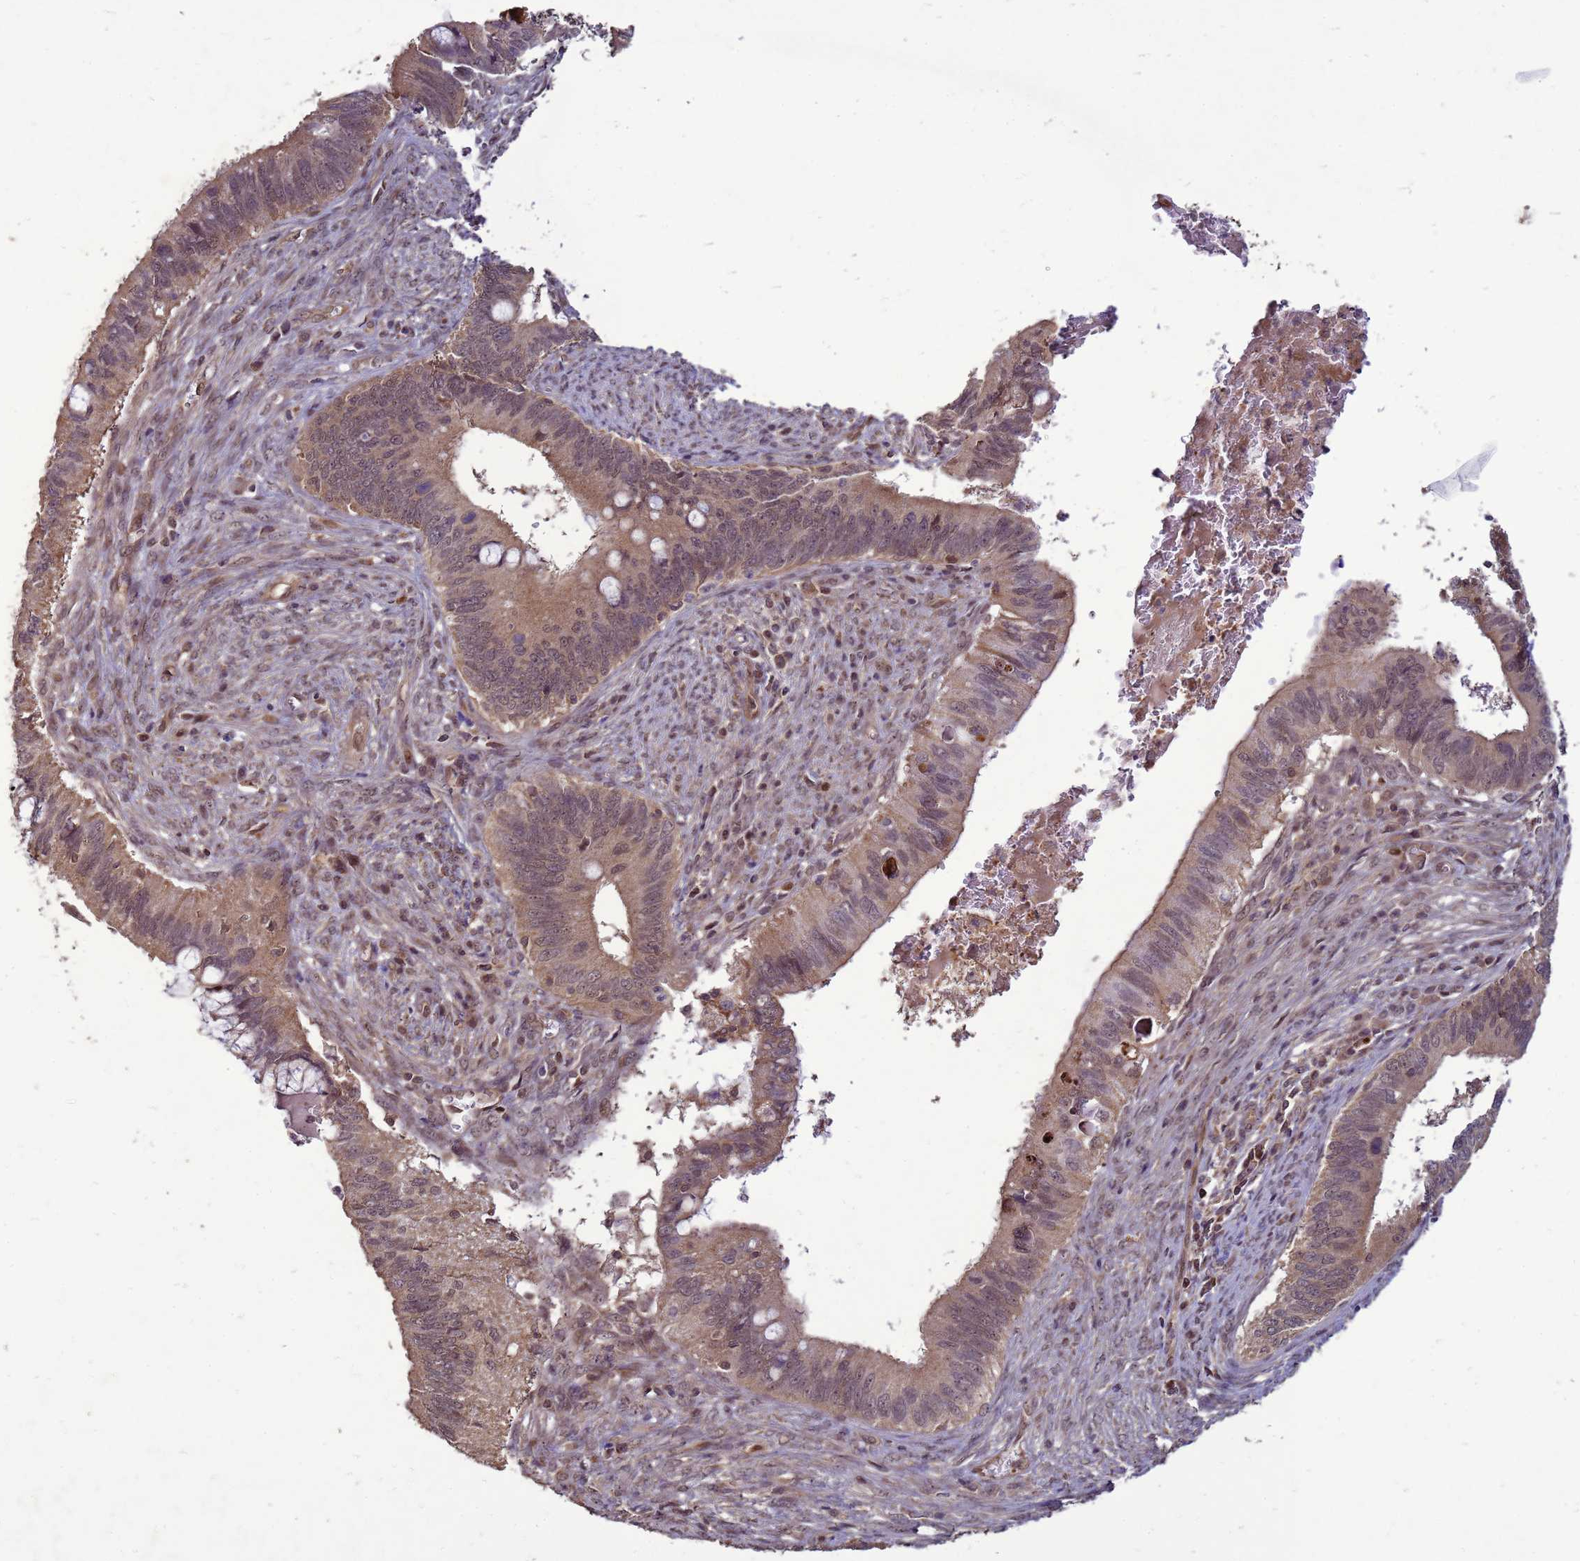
{"staining": {"intensity": "weak", "quantity": ">75%", "location": "cytoplasmic/membranous,nuclear"}, "tissue": "cervical cancer", "cell_type": "Tumor cells", "image_type": "cancer", "snomed": [{"axis": "morphology", "description": "Adenocarcinoma, NOS"}, {"axis": "topography", "description": "Cervix"}], "caption": "Immunohistochemical staining of cervical adenocarcinoma exhibits low levels of weak cytoplasmic/membranous and nuclear positivity in about >75% of tumor cells.", "gene": "CRBN", "patient": {"sex": "female", "age": 42}}